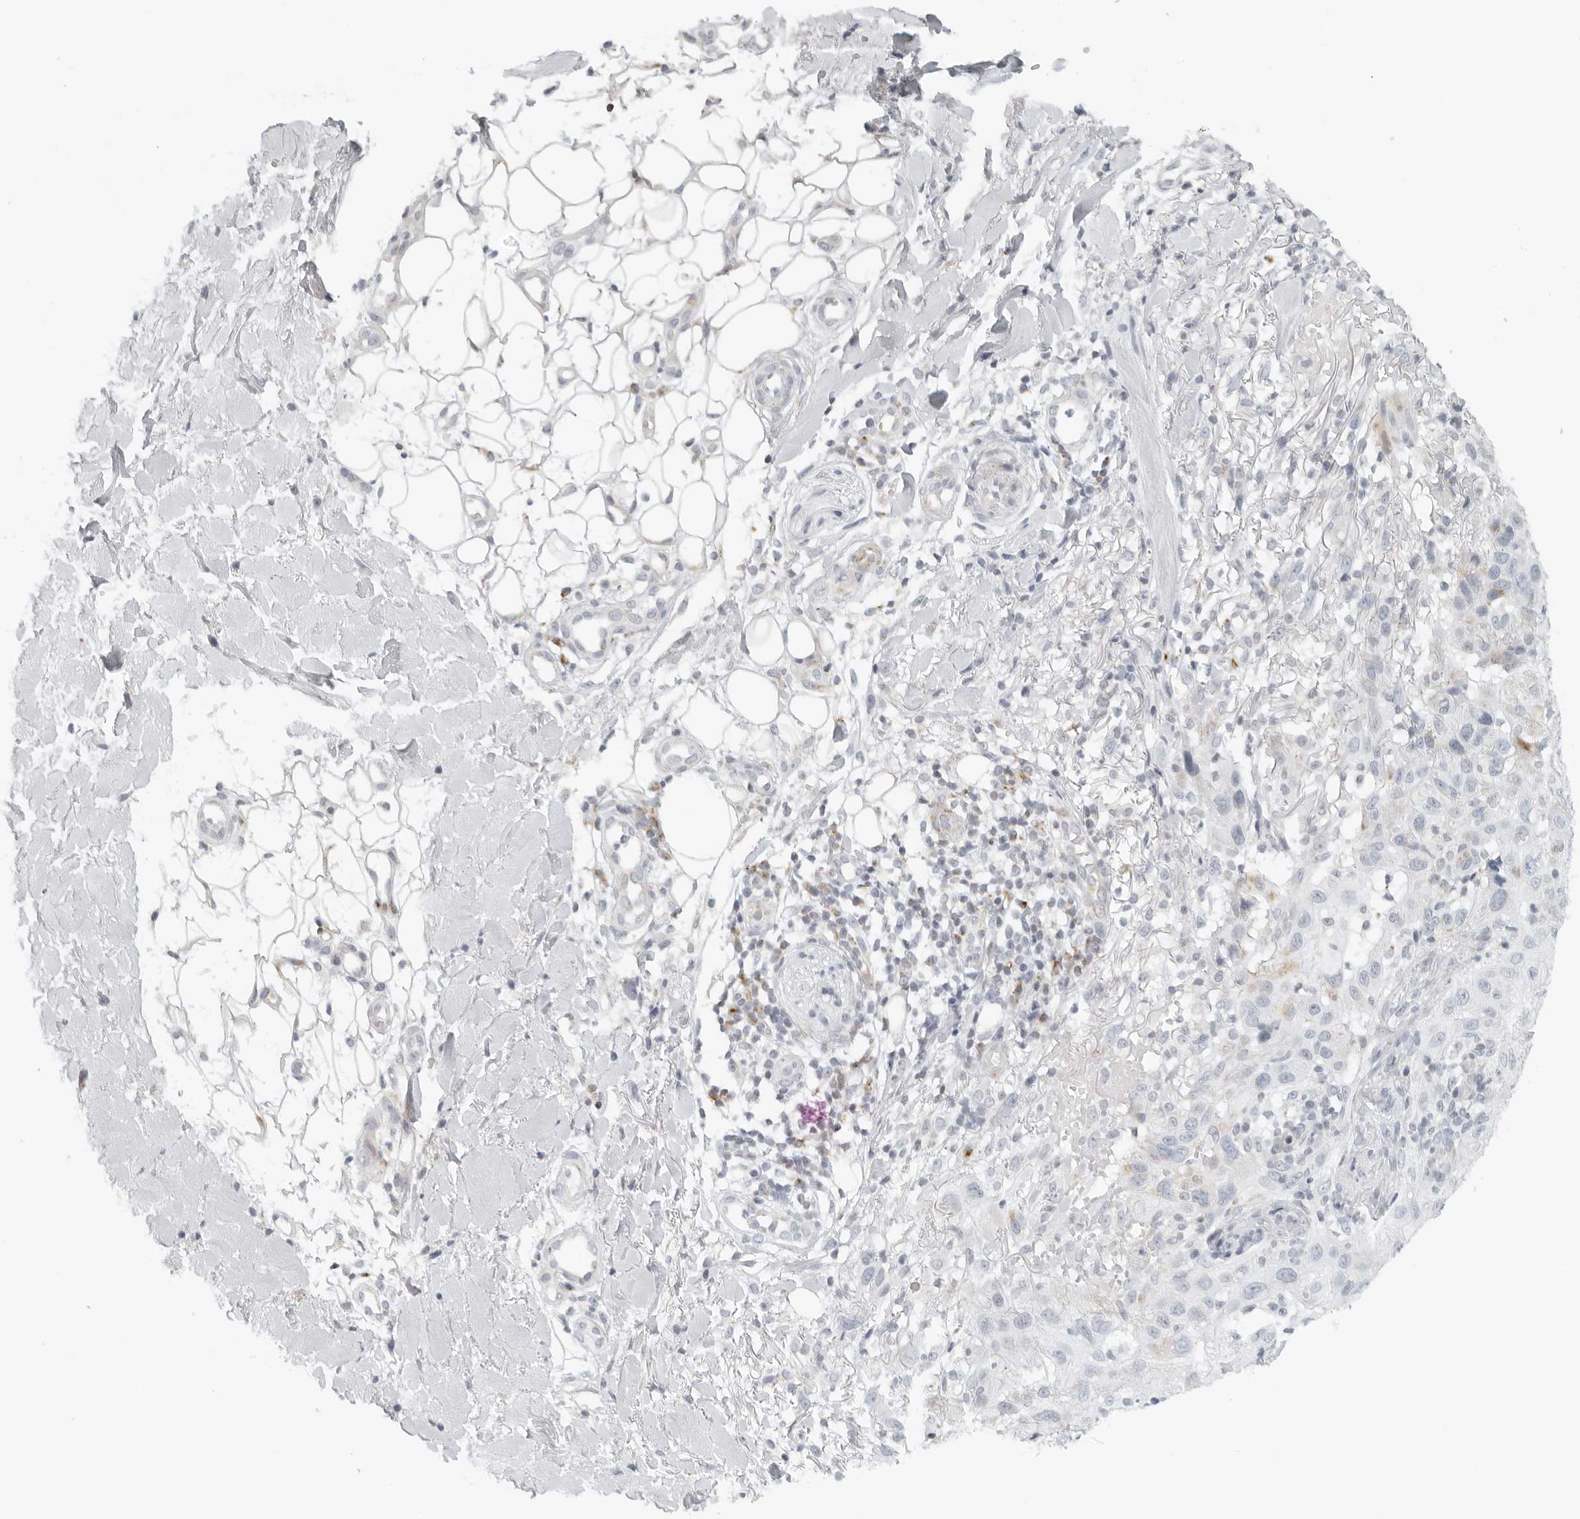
{"staining": {"intensity": "negative", "quantity": "none", "location": "none"}, "tissue": "skin cancer", "cell_type": "Tumor cells", "image_type": "cancer", "snomed": [{"axis": "morphology", "description": "Normal tissue, NOS"}, {"axis": "morphology", "description": "Squamous cell carcinoma, NOS"}, {"axis": "topography", "description": "Skin"}], "caption": "IHC micrograph of neoplastic tissue: skin cancer (squamous cell carcinoma) stained with DAB (3,3'-diaminobenzidine) shows no significant protein positivity in tumor cells.", "gene": "RPS6KC1", "patient": {"sex": "female", "age": 96}}